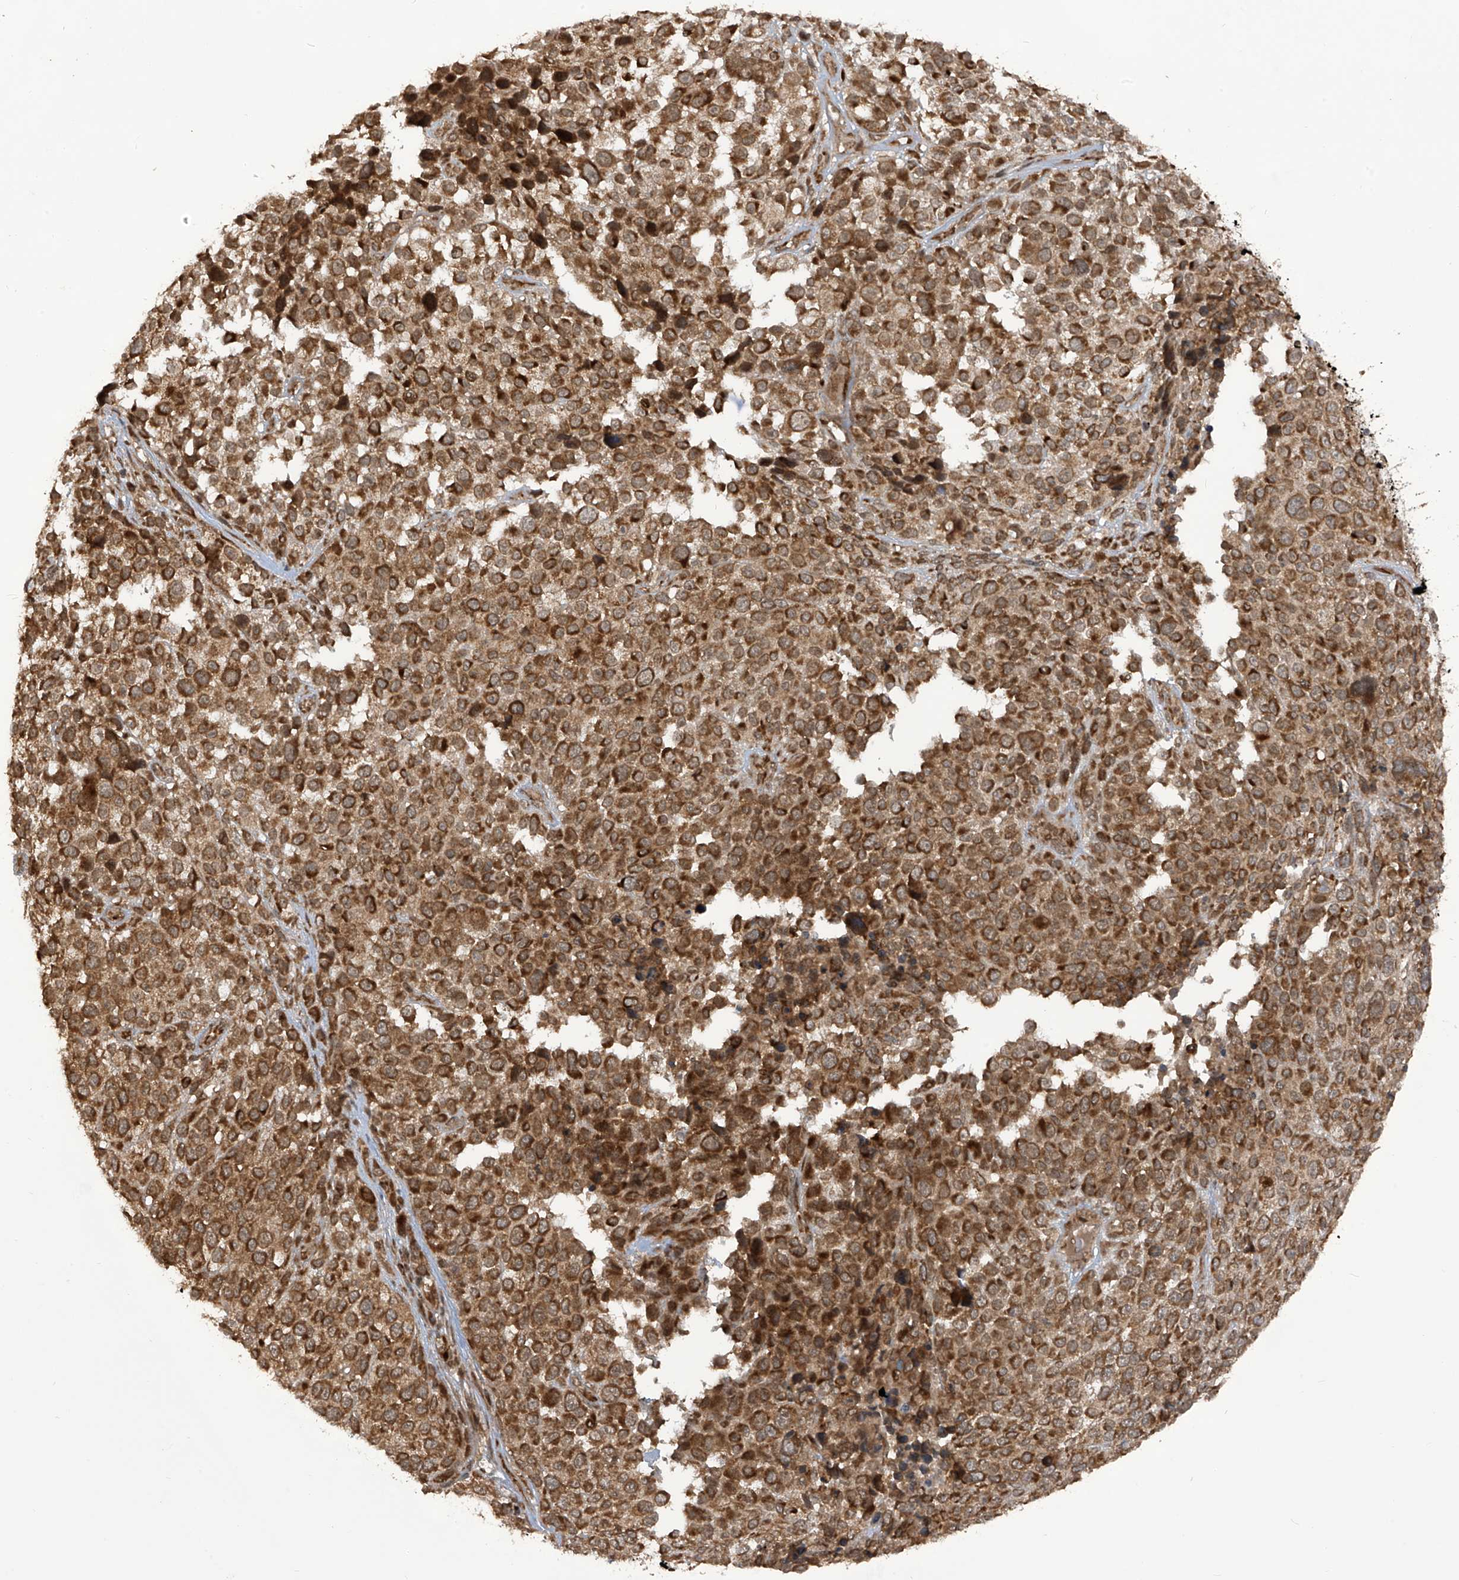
{"staining": {"intensity": "moderate", "quantity": ">75%", "location": "cytoplasmic/membranous"}, "tissue": "melanoma", "cell_type": "Tumor cells", "image_type": "cancer", "snomed": [{"axis": "morphology", "description": "Malignant melanoma, NOS"}, {"axis": "topography", "description": "Skin of trunk"}], "caption": "Melanoma was stained to show a protein in brown. There is medium levels of moderate cytoplasmic/membranous positivity in approximately >75% of tumor cells. The protein of interest is shown in brown color, while the nuclei are stained blue.", "gene": "TRIM67", "patient": {"sex": "male", "age": 71}}